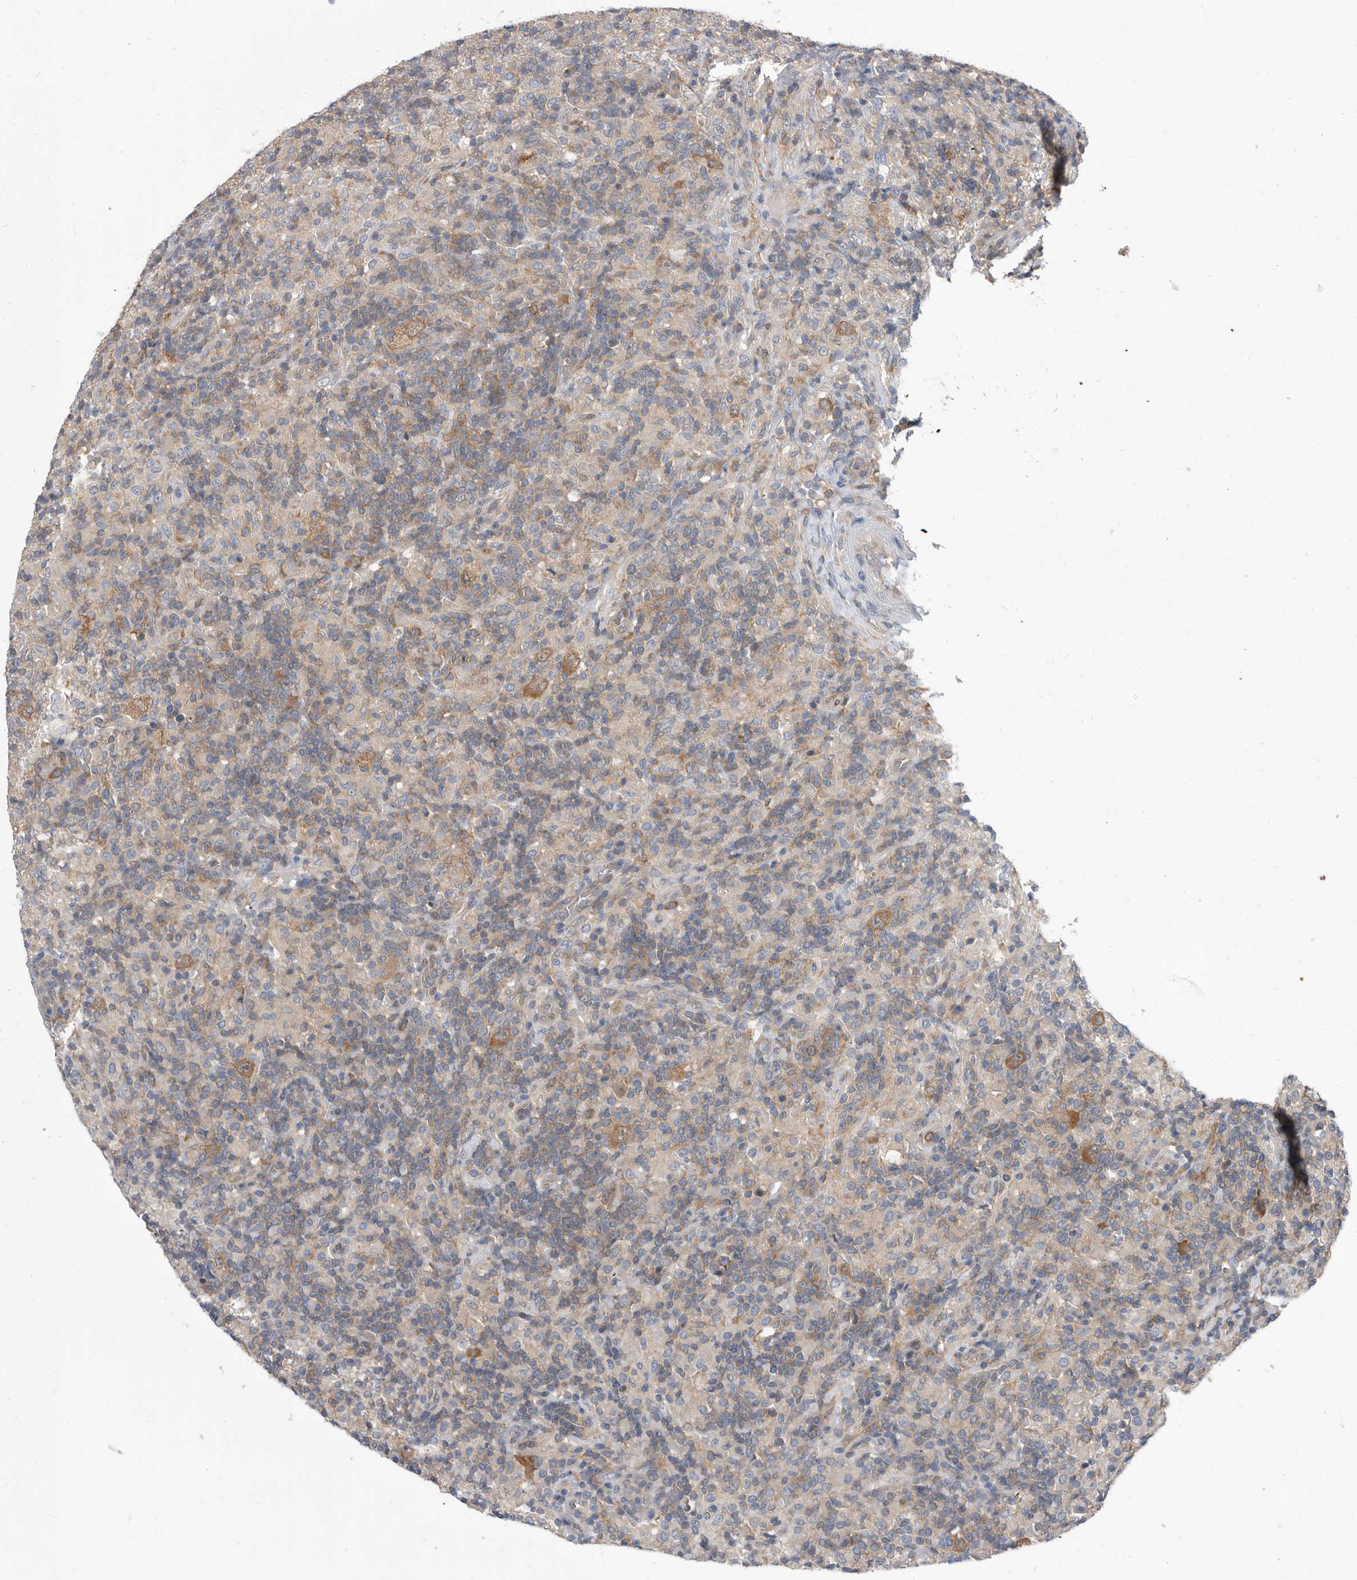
{"staining": {"intensity": "moderate", "quantity": ">75%", "location": "cytoplasmic/membranous"}, "tissue": "lymphoma", "cell_type": "Tumor cells", "image_type": "cancer", "snomed": [{"axis": "morphology", "description": "Hodgkin's disease, NOS"}, {"axis": "topography", "description": "Lymph node"}], "caption": "IHC photomicrograph of neoplastic tissue: human Hodgkin's disease stained using immunohistochemistry (IHC) shows medium levels of moderate protein expression localized specifically in the cytoplasmic/membranous of tumor cells, appearing as a cytoplasmic/membranous brown color.", "gene": "CCT4", "patient": {"sex": "male", "age": 70}}